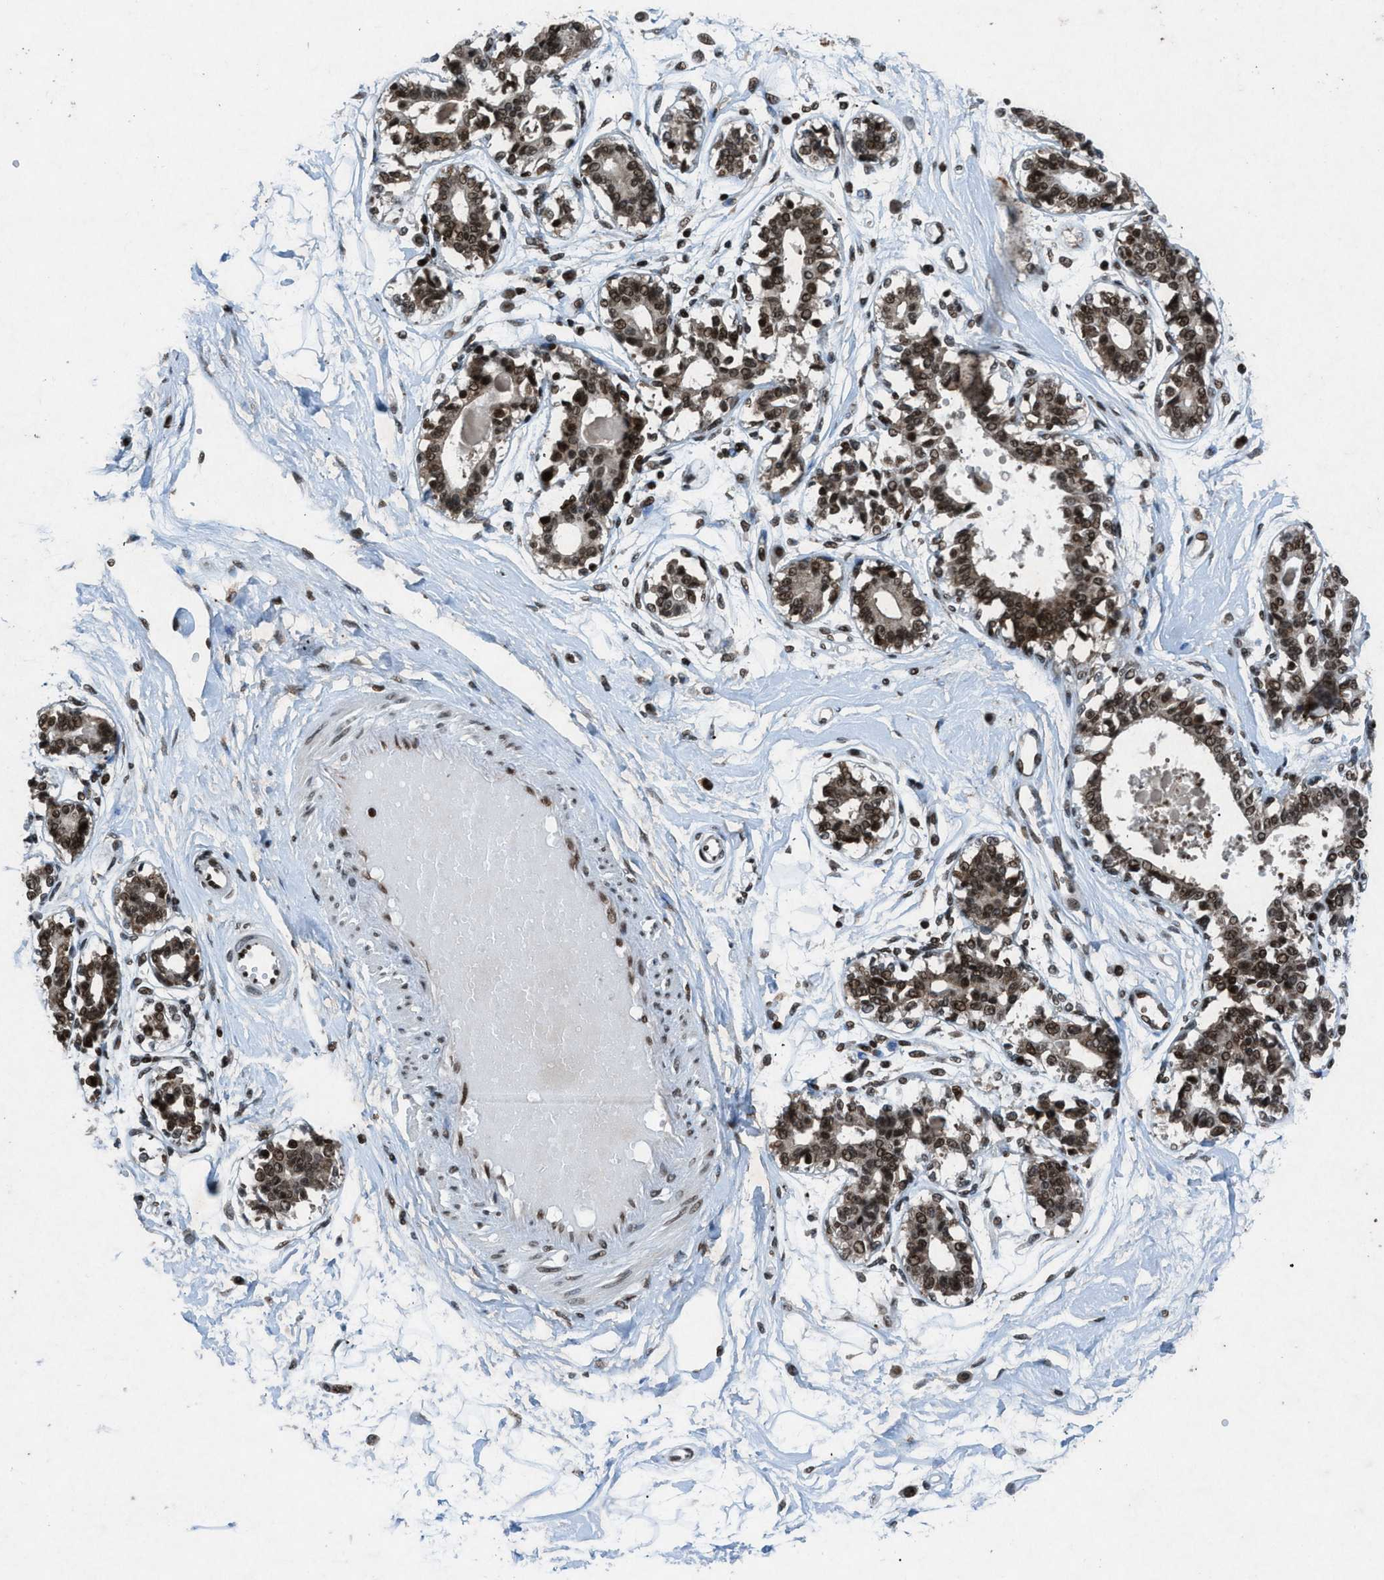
{"staining": {"intensity": "strong", "quantity": ">75%", "location": "nuclear"}, "tissue": "breast", "cell_type": "Adipocytes", "image_type": "normal", "snomed": [{"axis": "morphology", "description": "Normal tissue, NOS"}, {"axis": "topography", "description": "Breast"}], "caption": "Protein analysis of benign breast shows strong nuclear staining in approximately >75% of adipocytes. (Brightfield microscopy of DAB IHC at high magnification).", "gene": "NXF1", "patient": {"sex": "female", "age": 45}}